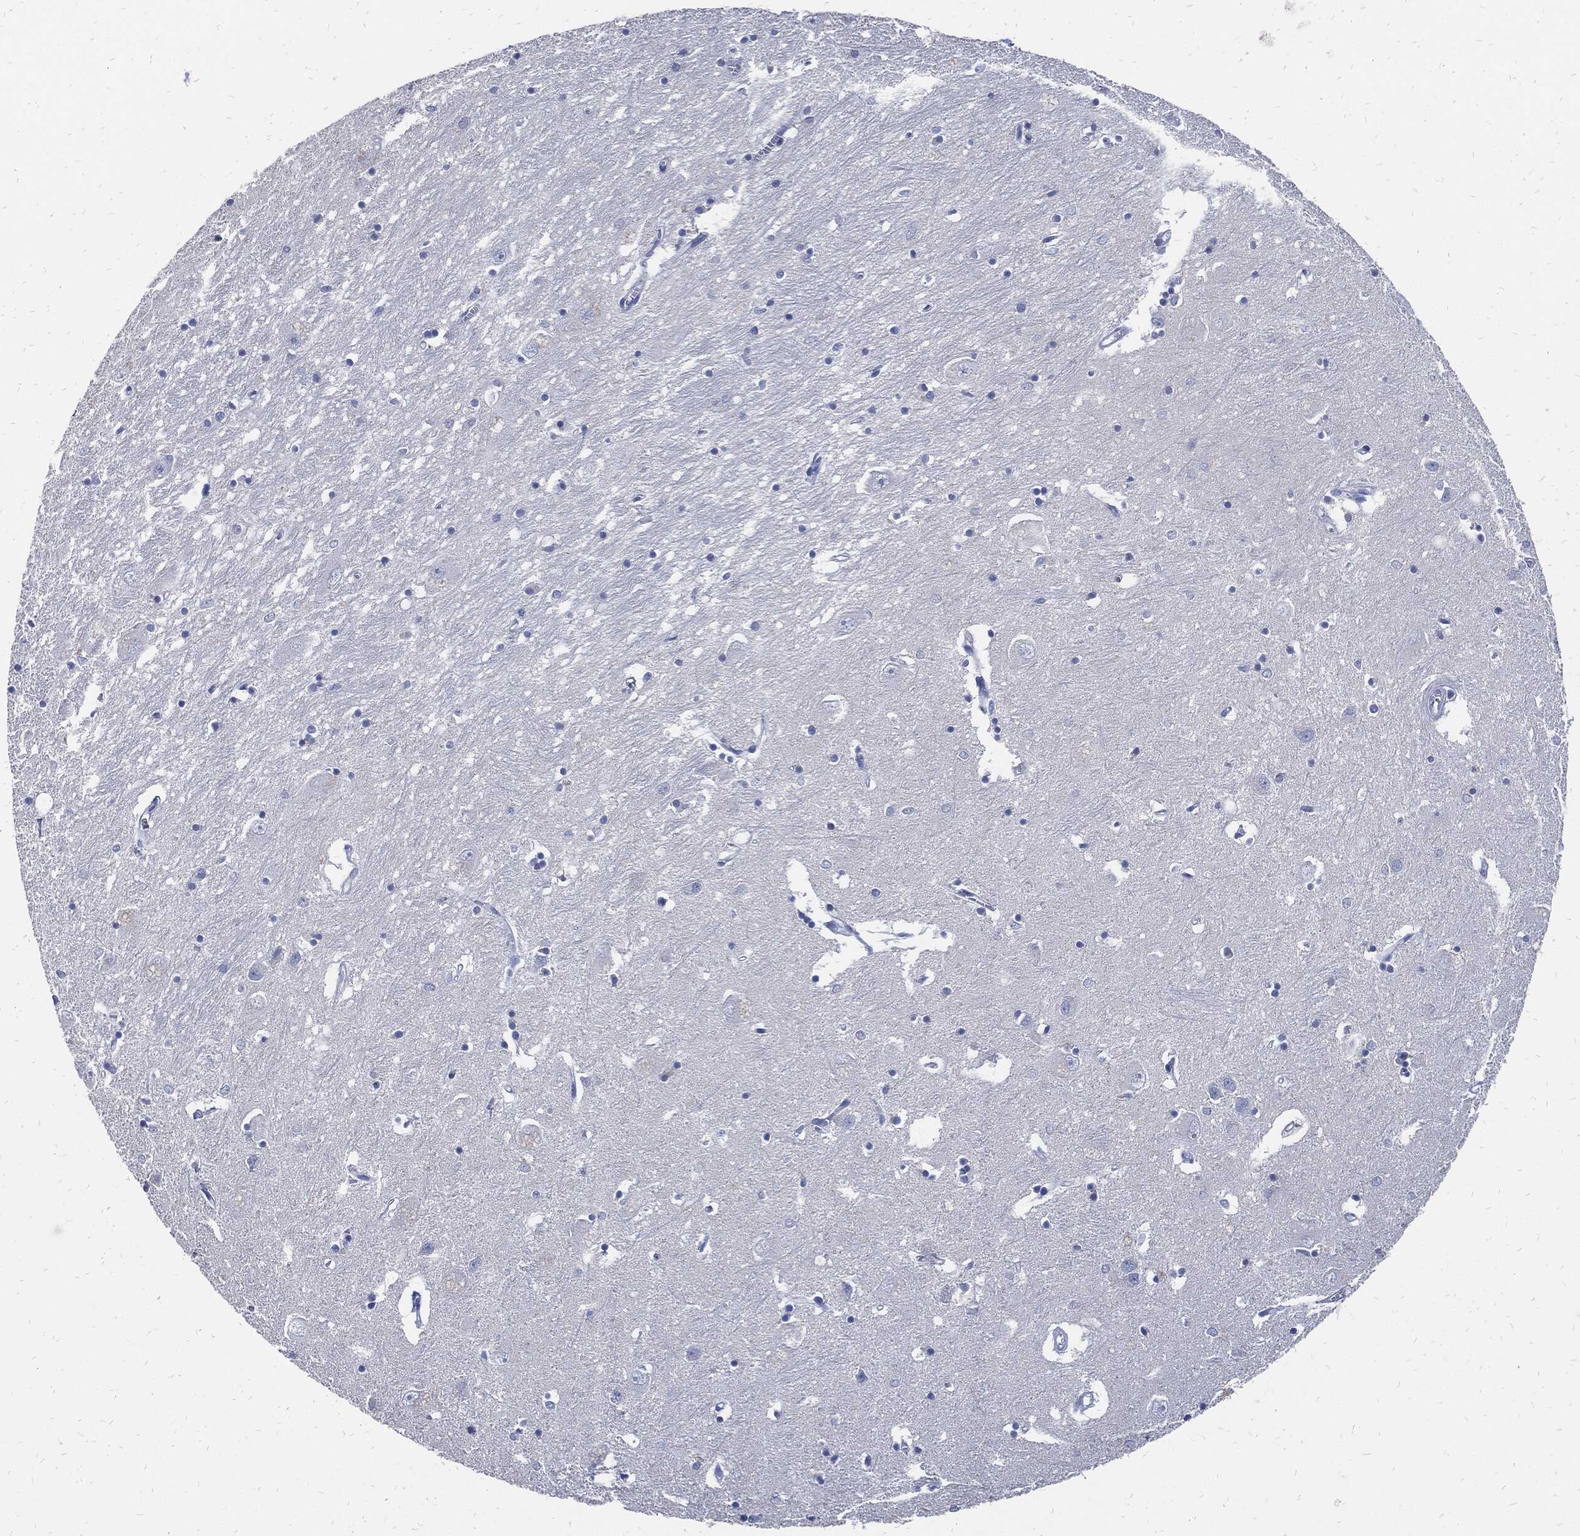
{"staining": {"intensity": "negative", "quantity": "none", "location": "none"}, "tissue": "caudate", "cell_type": "Glial cells", "image_type": "normal", "snomed": [{"axis": "morphology", "description": "Normal tissue, NOS"}, {"axis": "topography", "description": "Lateral ventricle wall"}], "caption": "A high-resolution micrograph shows immunohistochemistry staining of normal caudate, which shows no significant positivity in glial cells.", "gene": "FABP4", "patient": {"sex": "male", "age": 54}}